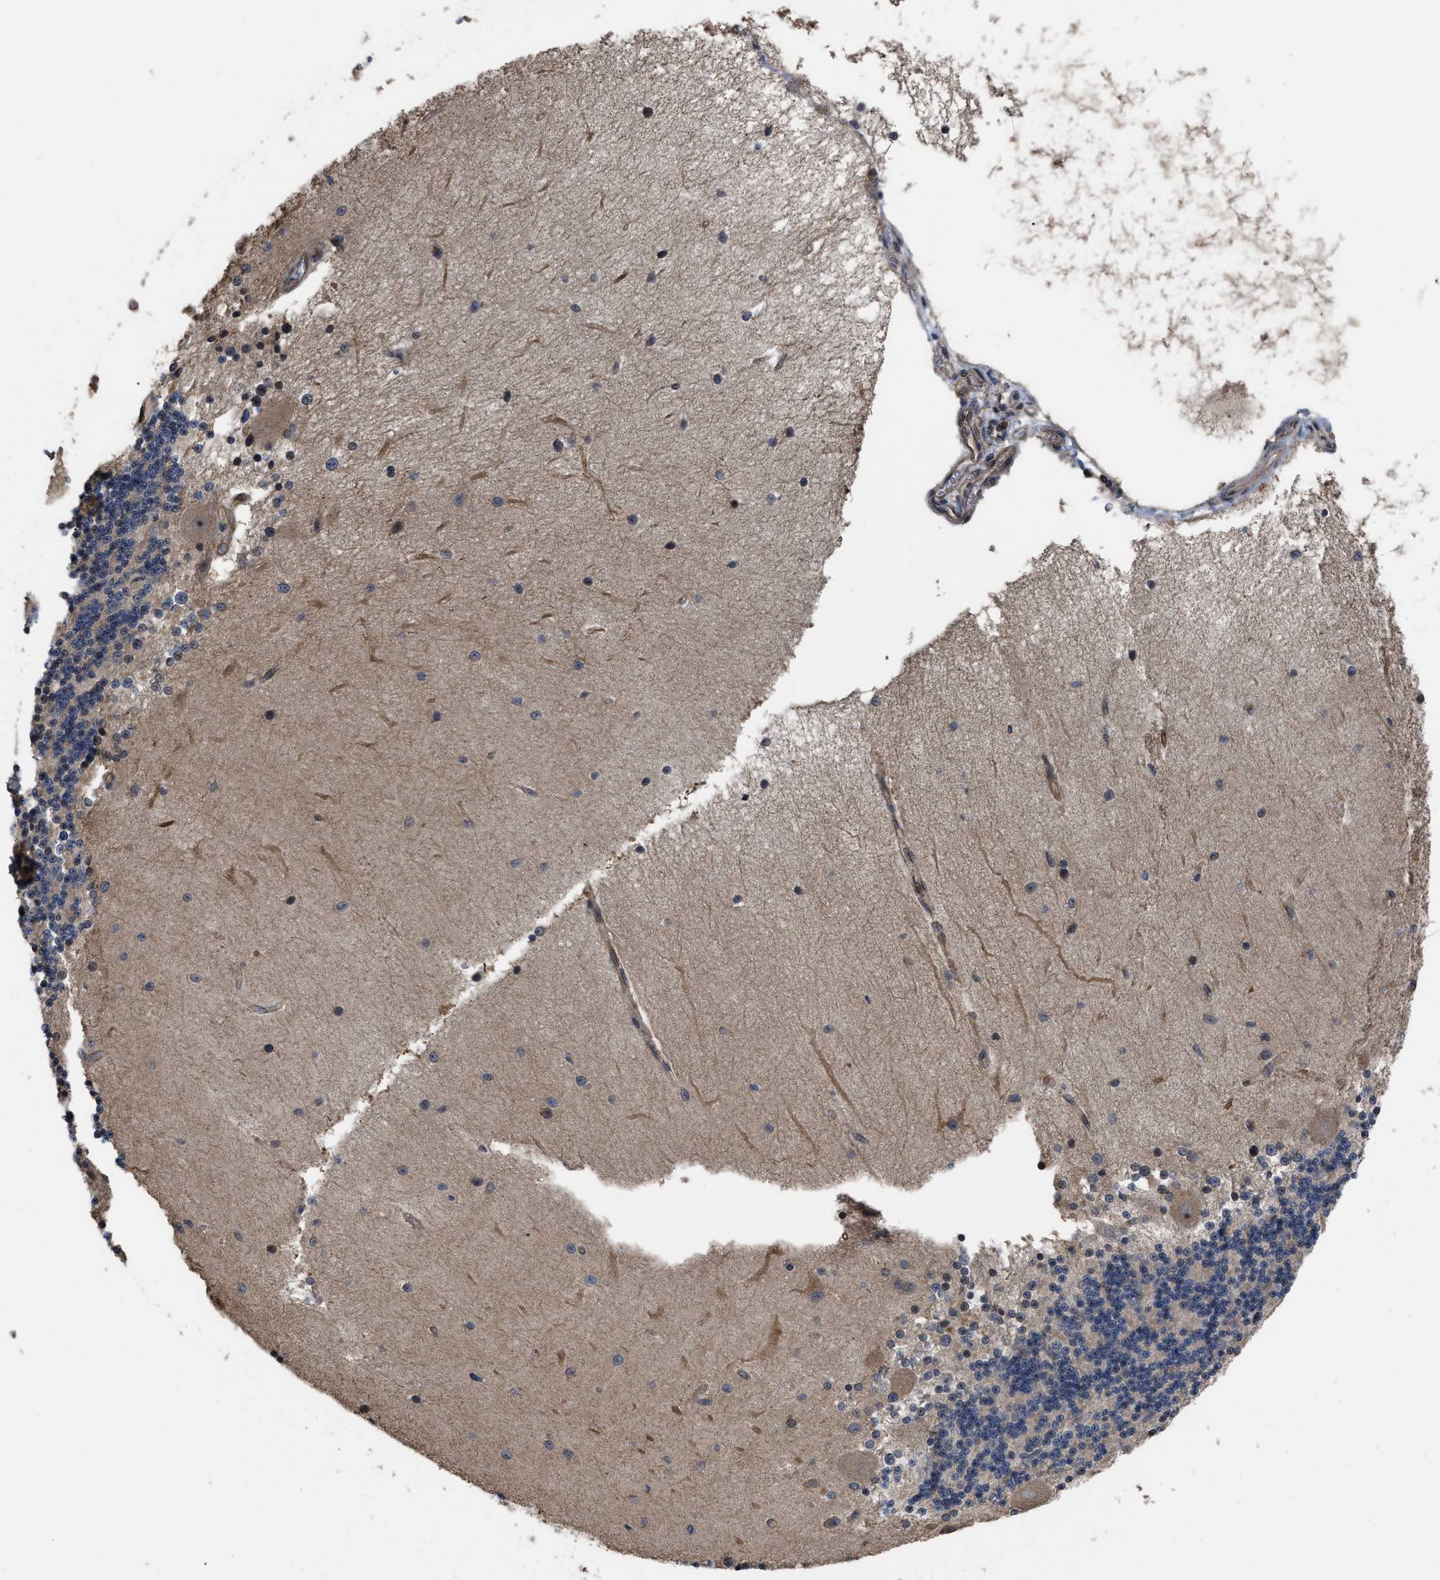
{"staining": {"intensity": "weak", "quantity": "<25%", "location": "cytoplasmic/membranous"}, "tissue": "cerebellum", "cell_type": "Cells in granular layer", "image_type": "normal", "snomed": [{"axis": "morphology", "description": "Normal tissue, NOS"}, {"axis": "topography", "description": "Cerebellum"}], "caption": "This is an IHC histopathology image of normal human cerebellum. There is no expression in cells in granular layer.", "gene": "DNAJC14", "patient": {"sex": "female", "age": 54}}